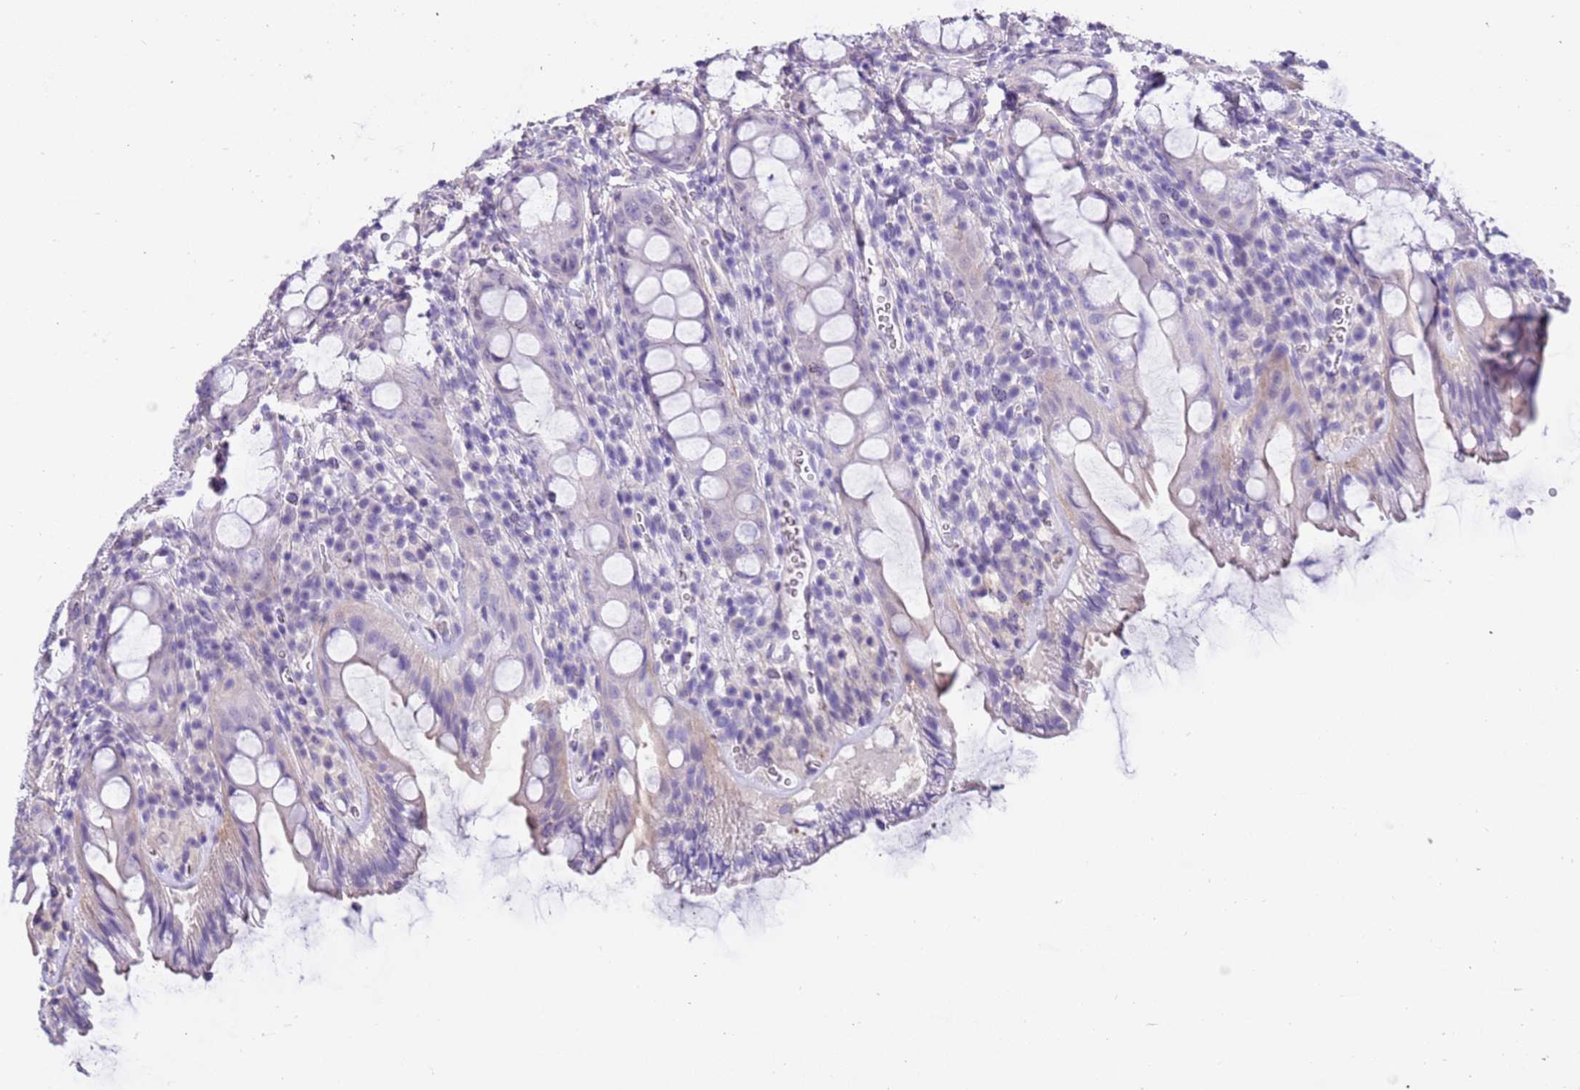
{"staining": {"intensity": "negative", "quantity": "none", "location": "none"}, "tissue": "rectum", "cell_type": "Glandular cells", "image_type": "normal", "snomed": [{"axis": "morphology", "description": "Normal tissue, NOS"}, {"axis": "topography", "description": "Rectum"}], "caption": "Immunohistochemical staining of unremarkable human rectum reveals no significant staining in glandular cells.", "gene": "PCGF2", "patient": {"sex": "female", "age": 57}}